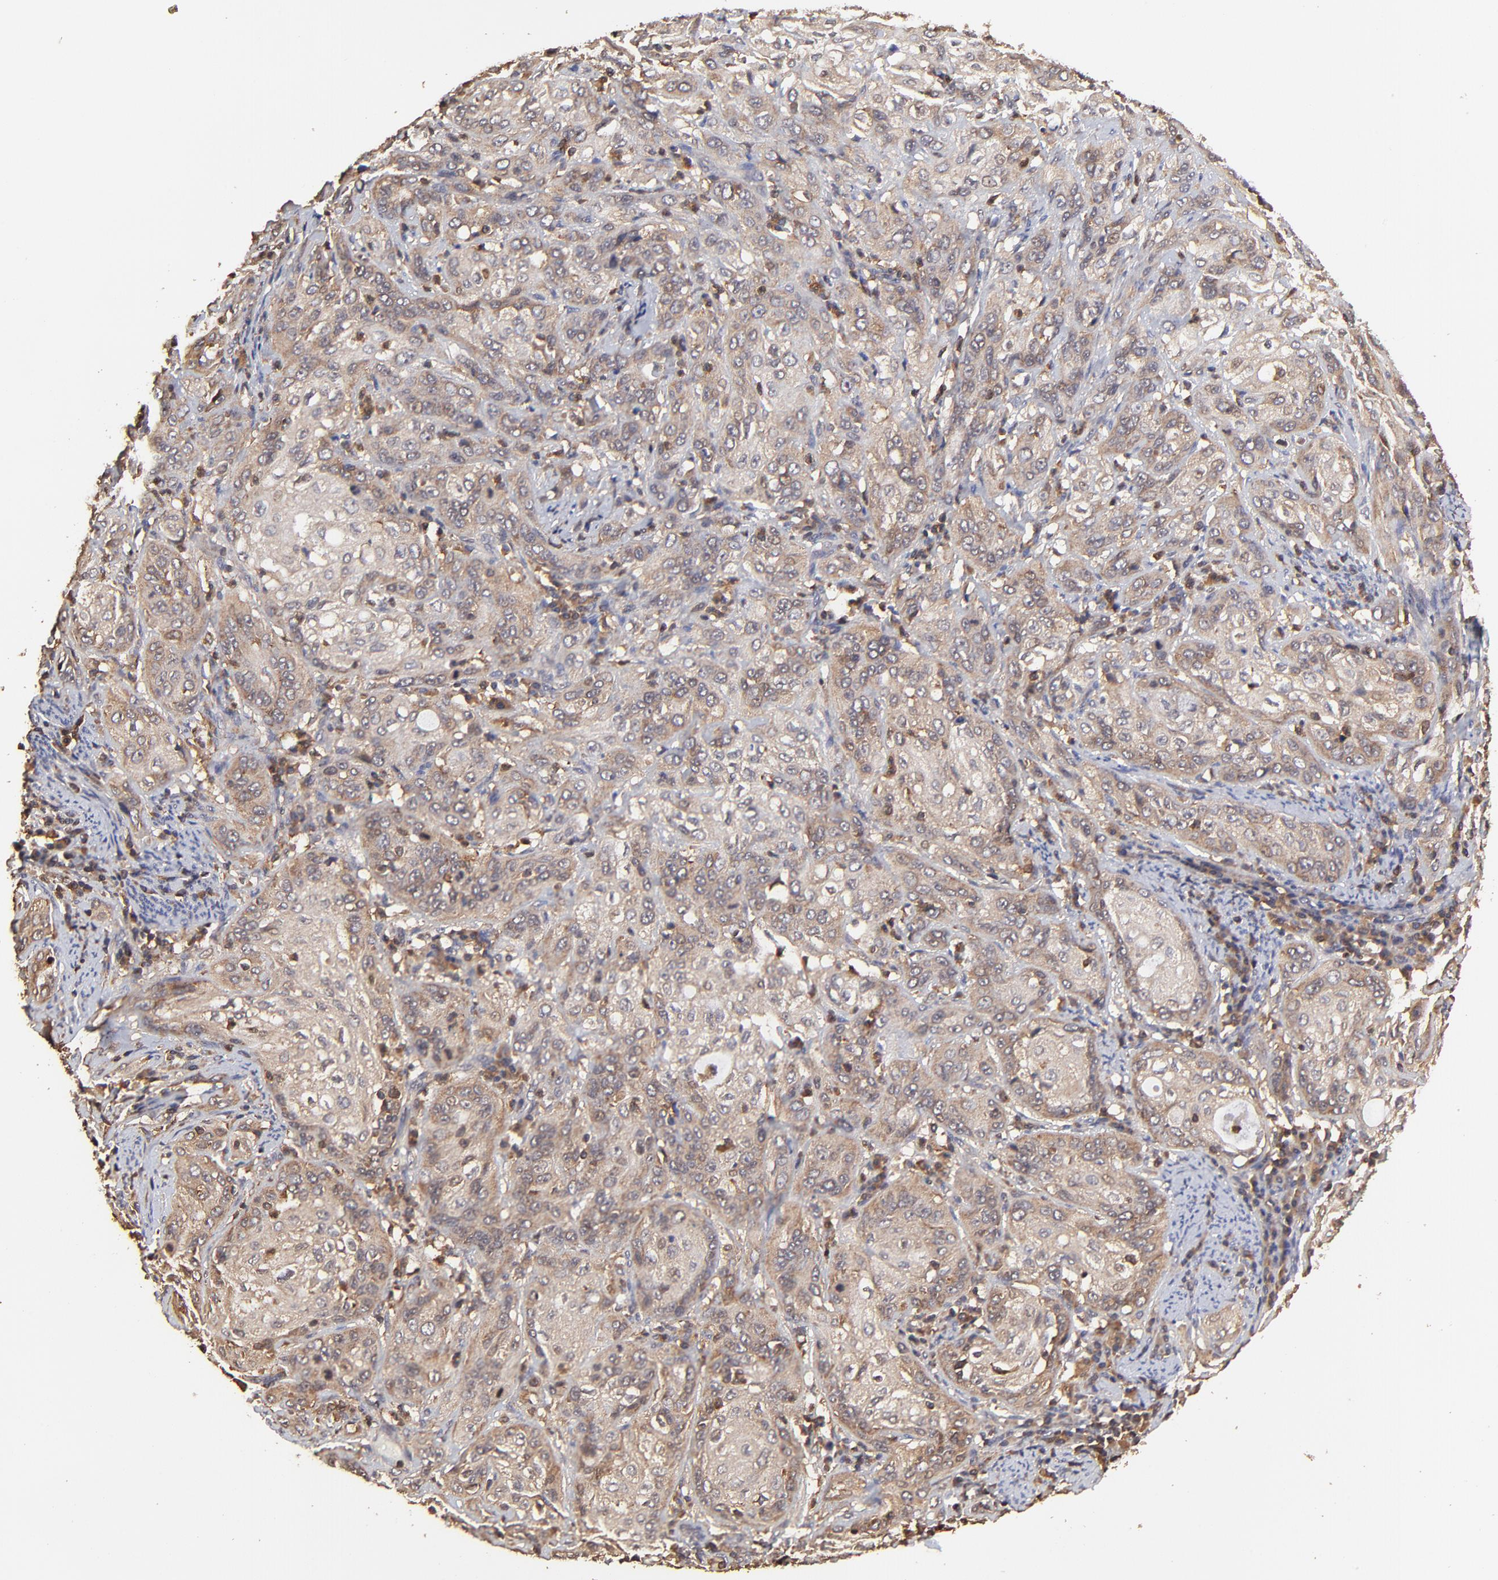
{"staining": {"intensity": "moderate", "quantity": ">75%", "location": "cytoplasmic/membranous"}, "tissue": "cervical cancer", "cell_type": "Tumor cells", "image_type": "cancer", "snomed": [{"axis": "morphology", "description": "Squamous cell carcinoma, NOS"}, {"axis": "topography", "description": "Cervix"}], "caption": "An image of cervical squamous cell carcinoma stained for a protein reveals moderate cytoplasmic/membranous brown staining in tumor cells.", "gene": "STON2", "patient": {"sex": "female", "age": 41}}